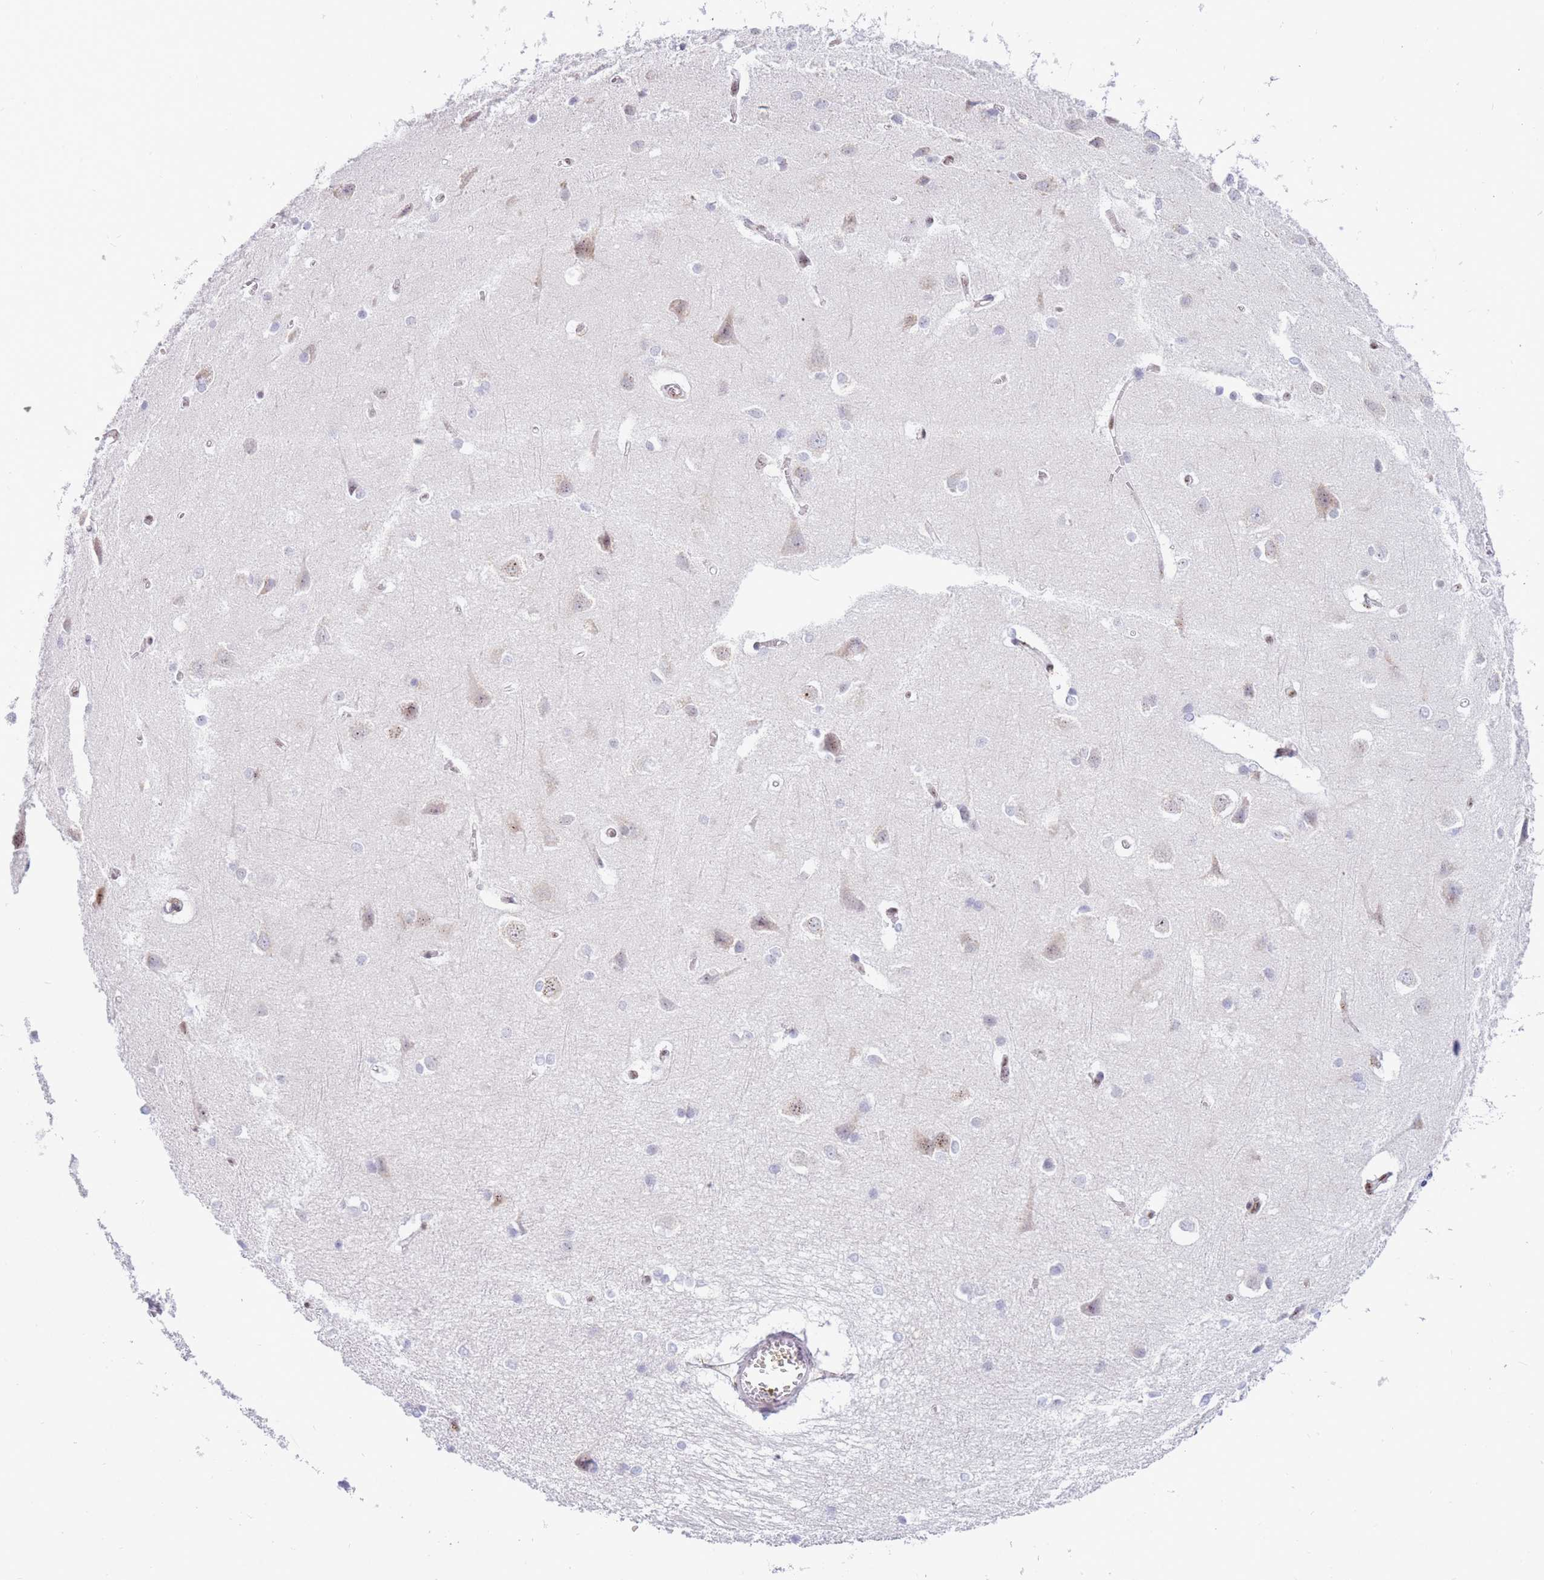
{"staining": {"intensity": "negative", "quantity": "none", "location": "none"}, "tissue": "cerebral cortex", "cell_type": "Endothelial cells", "image_type": "normal", "snomed": [{"axis": "morphology", "description": "Normal tissue, NOS"}, {"axis": "topography", "description": "Cerebral cortex"}], "caption": "There is no significant positivity in endothelial cells of cerebral cortex. Nuclei are stained in blue.", "gene": "FAM153A", "patient": {"sex": "male", "age": 37}}